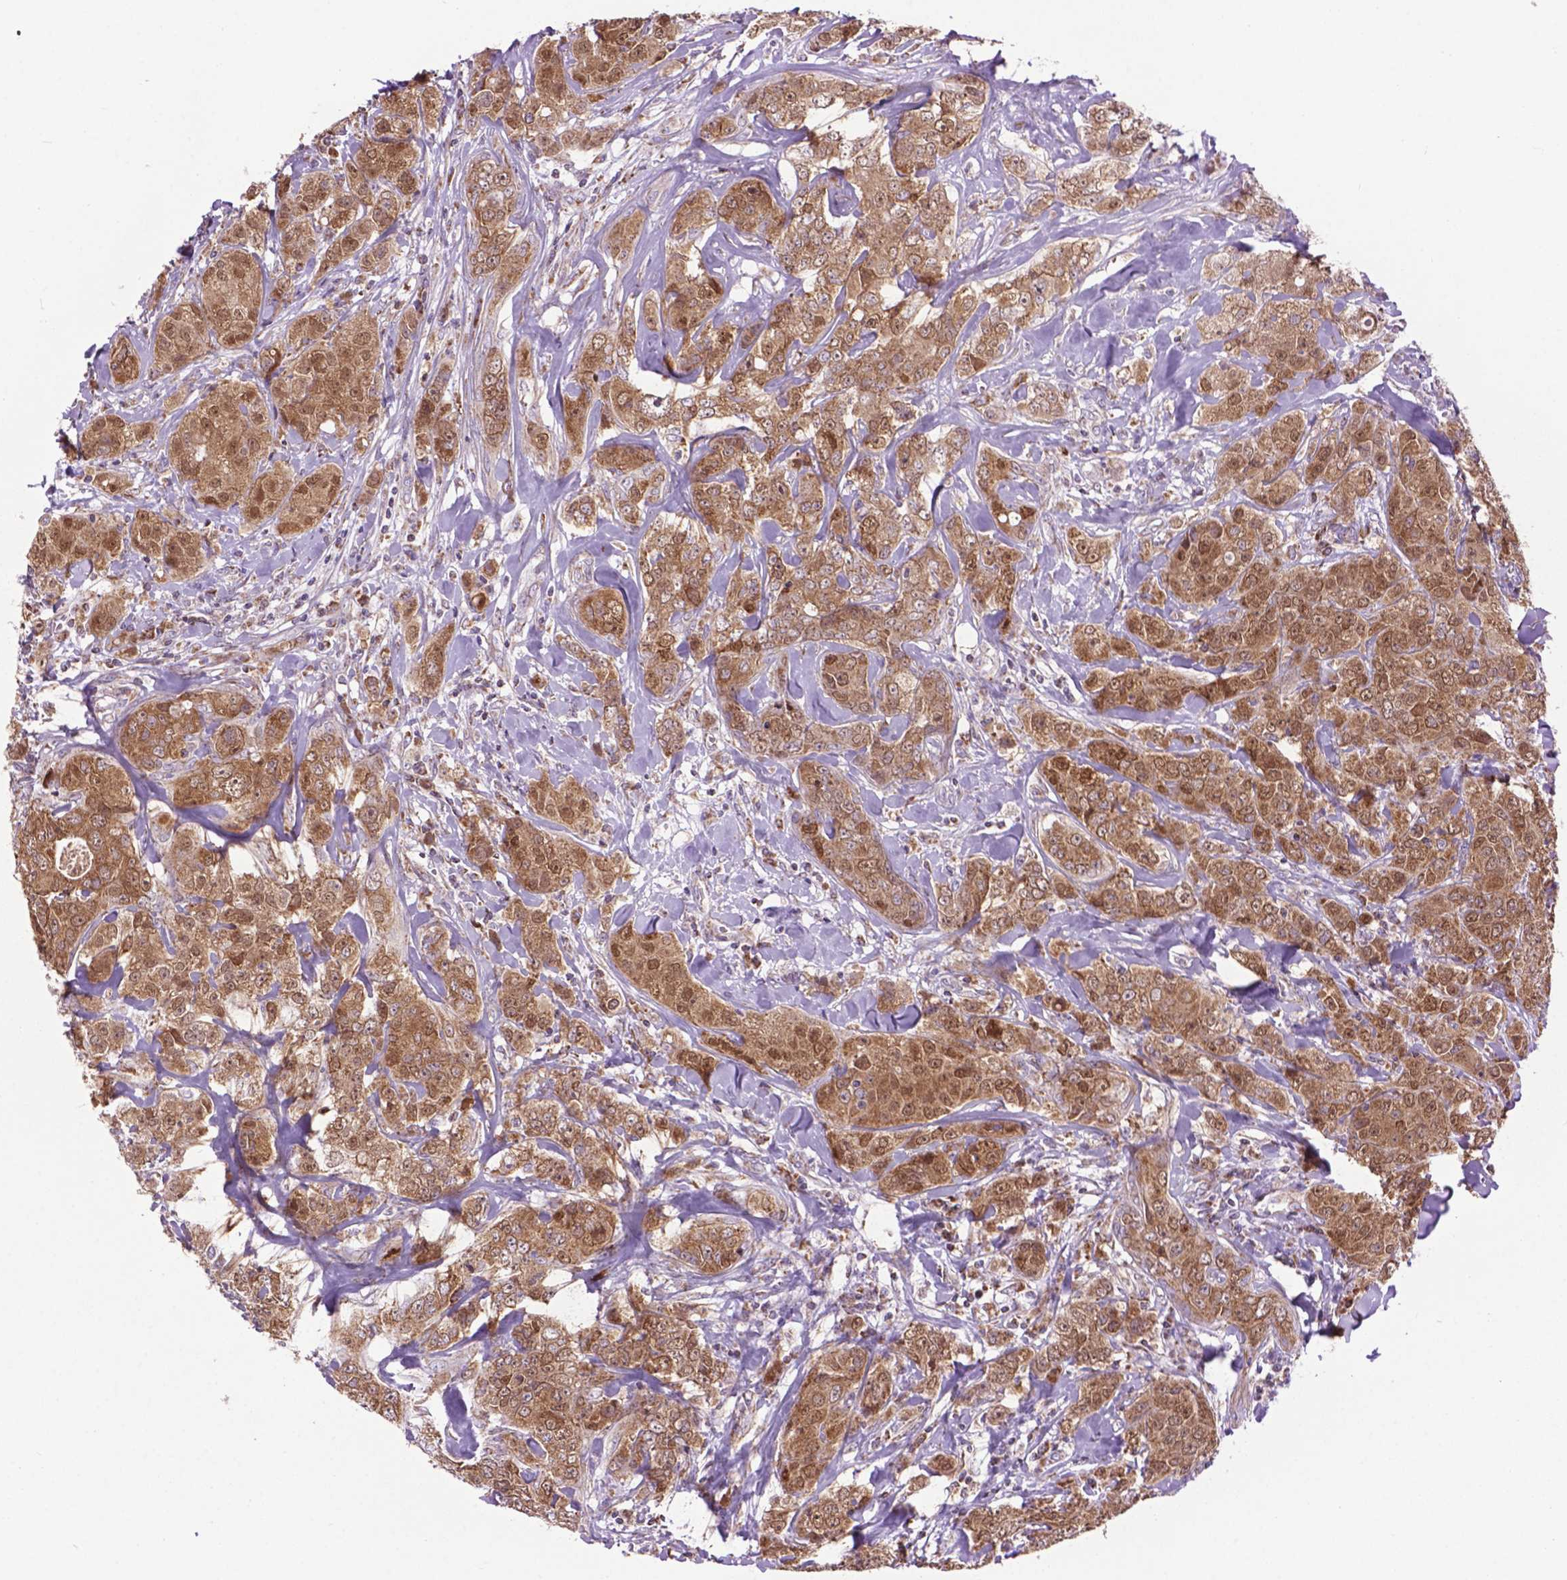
{"staining": {"intensity": "strong", "quantity": ">75%", "location": "cytoplasmic/membranous"}, "tissue": "breast cancer", "cell_type": "Tumor cells", "image_type": "cancer", "snomed": [{"axis": "morphology", "description": "Duct carcinoma"}, {"axis": "topography", "description": "Breast"}], "caption": "Immunohistochemistry (IHC) photomicrograph of neoplastic tissue: human breast cancer (infiltrating ductal carcinoma) stained using IHC exhibits high levels of strong protein expression localized specifically in the cytoplasmic/membranous of tumor cells, appearing as a cytoplasmic/membranous brown color.", "gene": "PYCR3", "patient": {"sex": "female", "age": 43}}